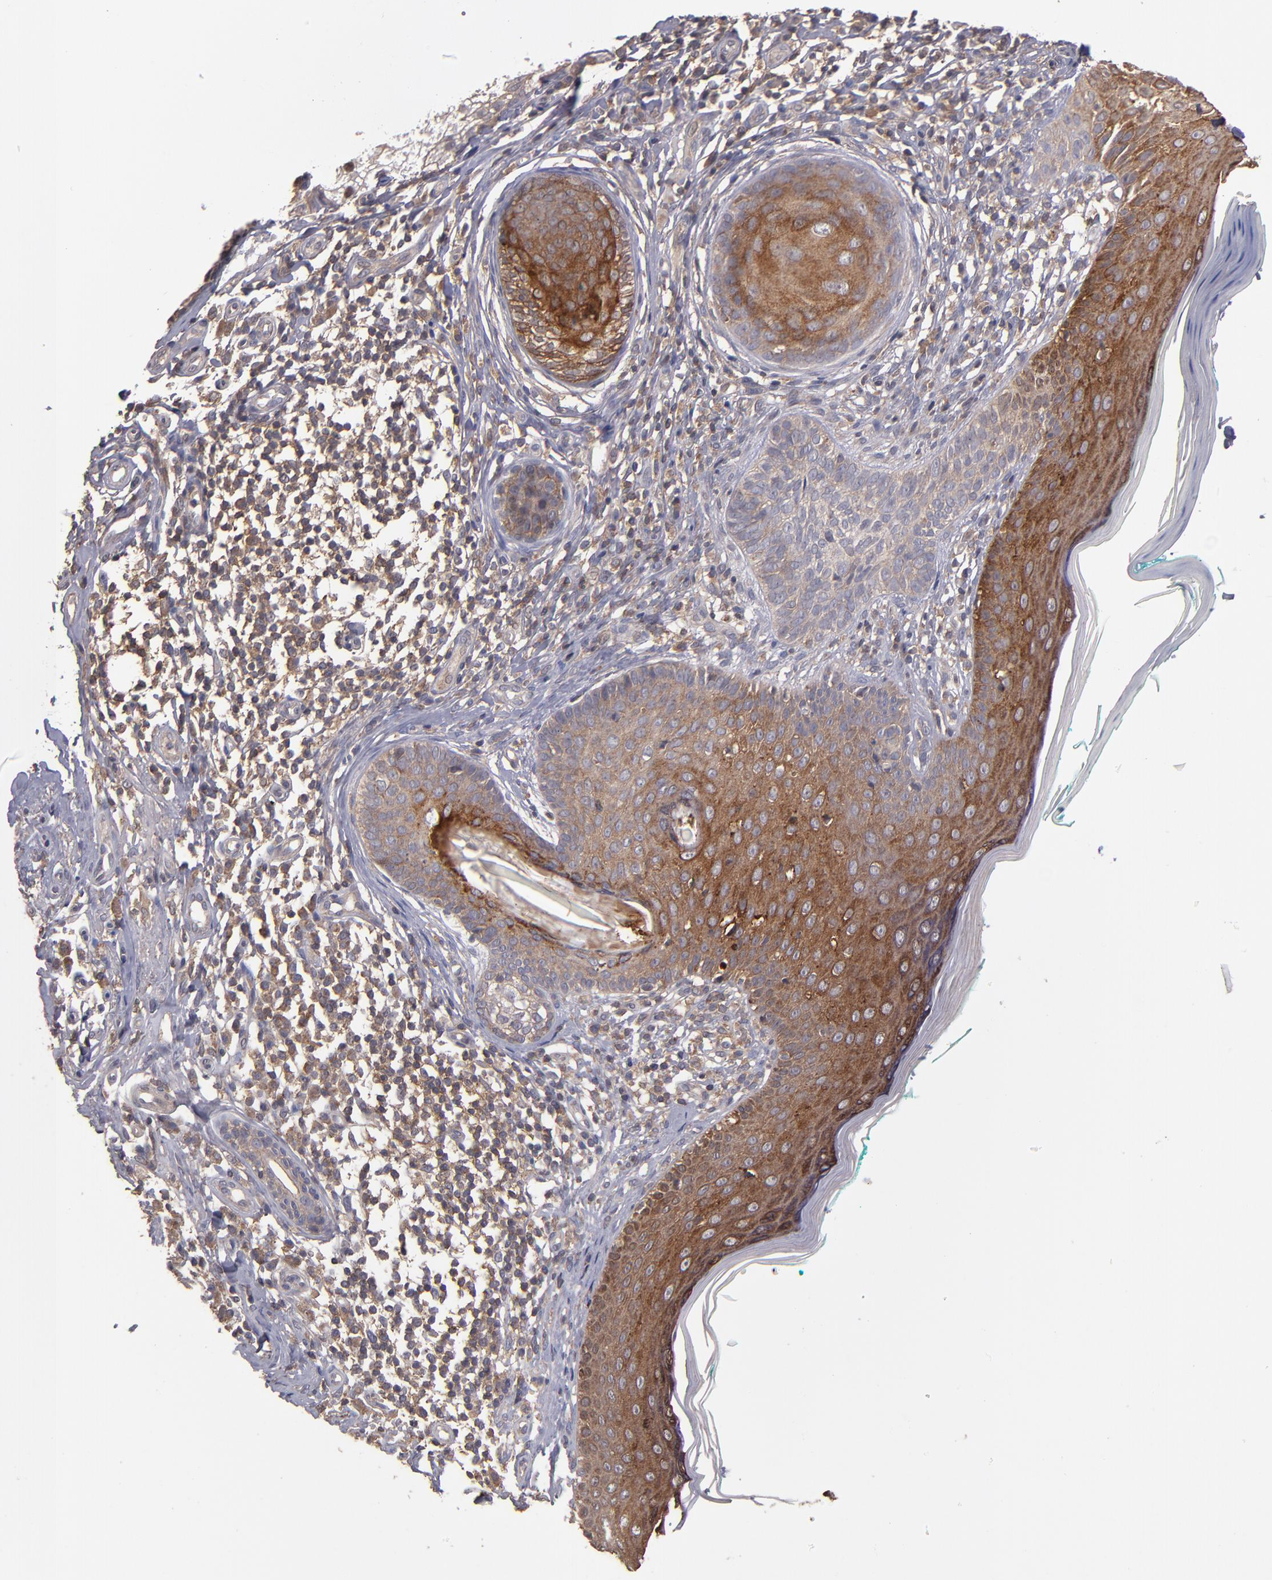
{"staining": {"intensity": "strong", "quantity": "25%-75%", "location": "cytoplasmic/membranous"}, "tissue": "skin cancer", "cell_type": "Tumor cells", "image_type": "cancer", "snomed": [{"axis": "morphology", "description": "Normal tissue, NOS"}, {"axis": "morphology", "description": "Basal cell carcinoma"}, {"axis": "topography", "description": "Skin"}], "caption": "Skin cancer stained for a protein shows strong cytoplasmic/membranous positivity in tumor cells. (Brightfield microscopy of DAB IHC at high magnification).", "gene": "NF2", "patient": {"sex": "male", "age": 76}}